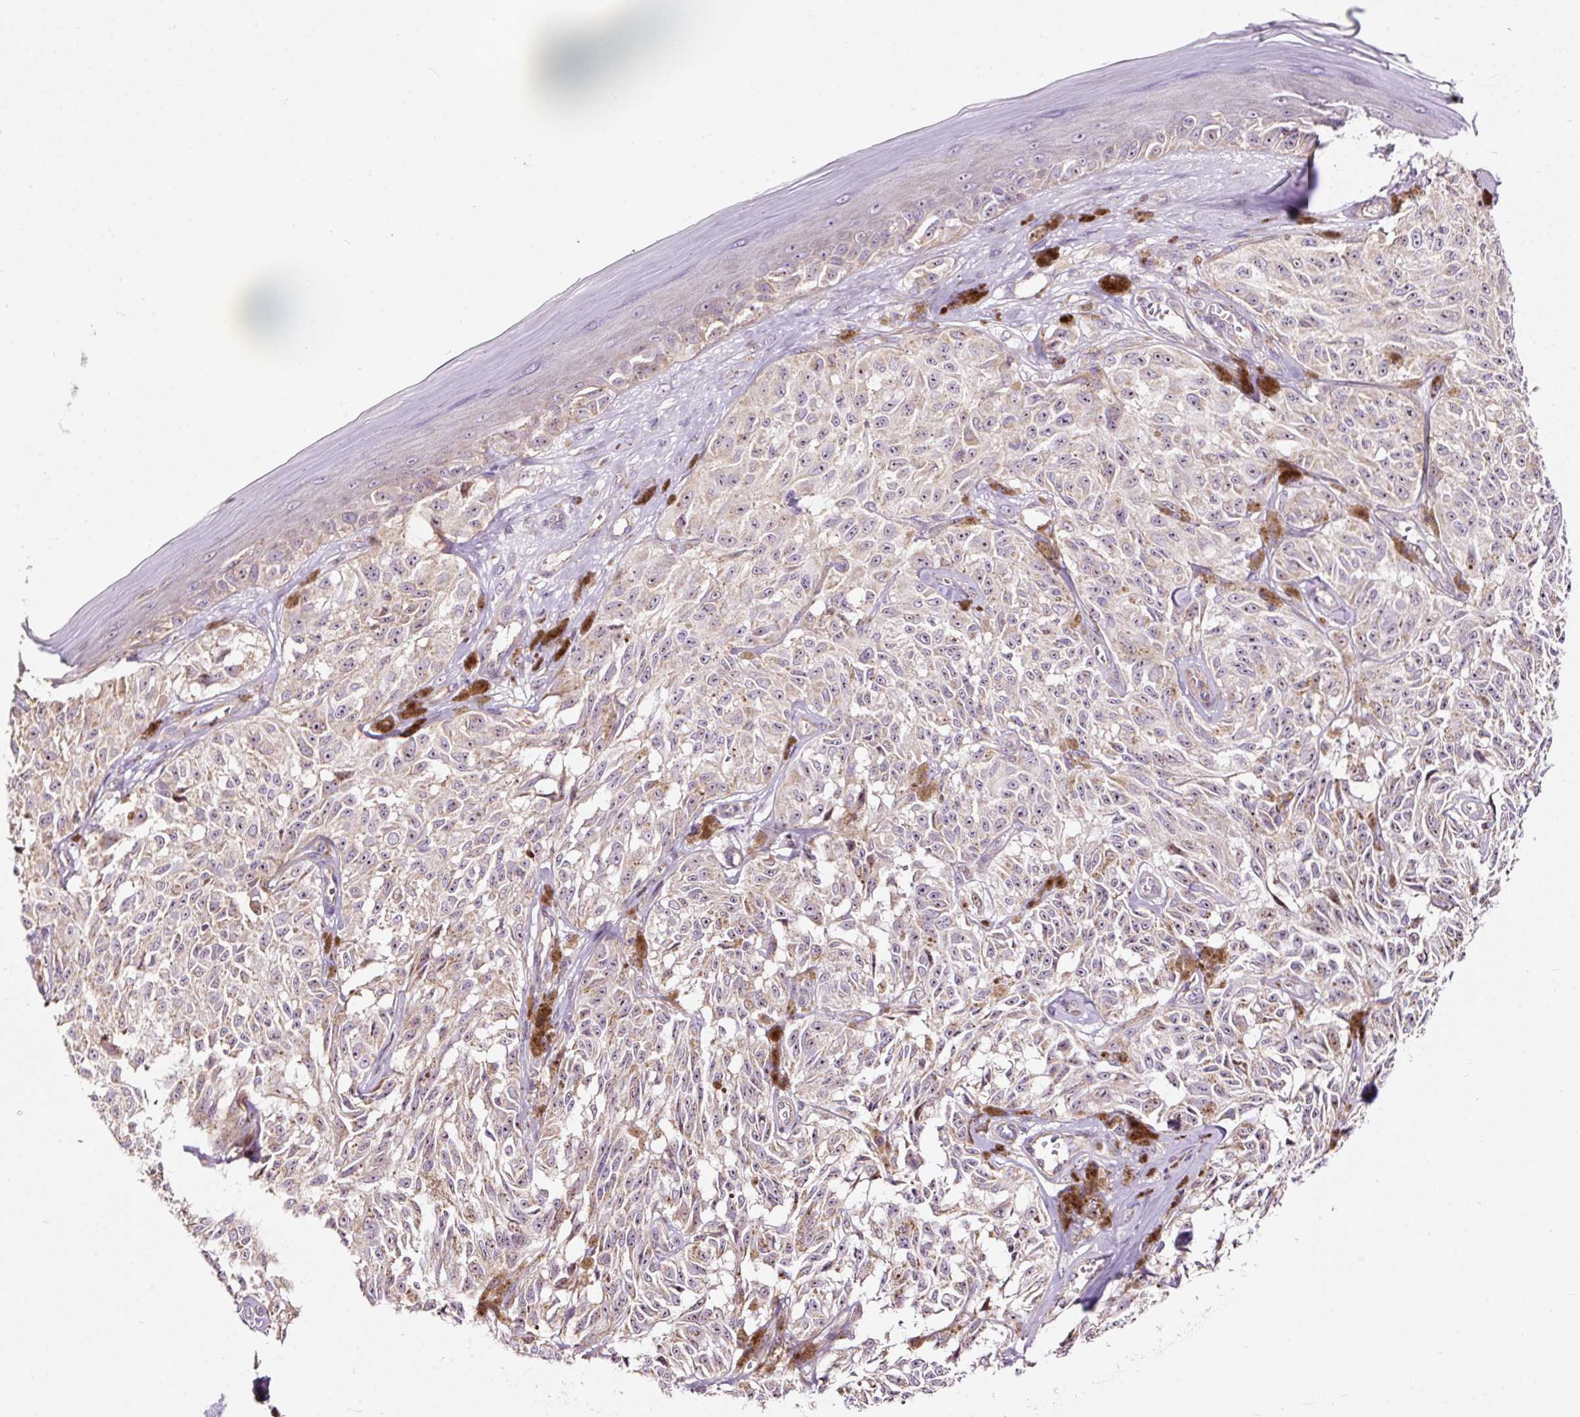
{"staining": {"intensity": "negative", "quantity": "none", "location": "none"}, "tissue": "melanoma", "cell_type": "Tumor cells", "image_type": "cancer", "snomed": [{"axis": "morphology", "description": "Malignant melanoma, NOS"}, {"axis": "topography", "description": "Skin"}], "caption": "Immunohistochemical staining of human malignant melanoma displays no significant positivity in tumor cells. (DAB immunohistochemistry visualized using brightfield microscopy, high magnification).", "gene": "BOLA3", "patient": {"sex": "male", "age": 68}}